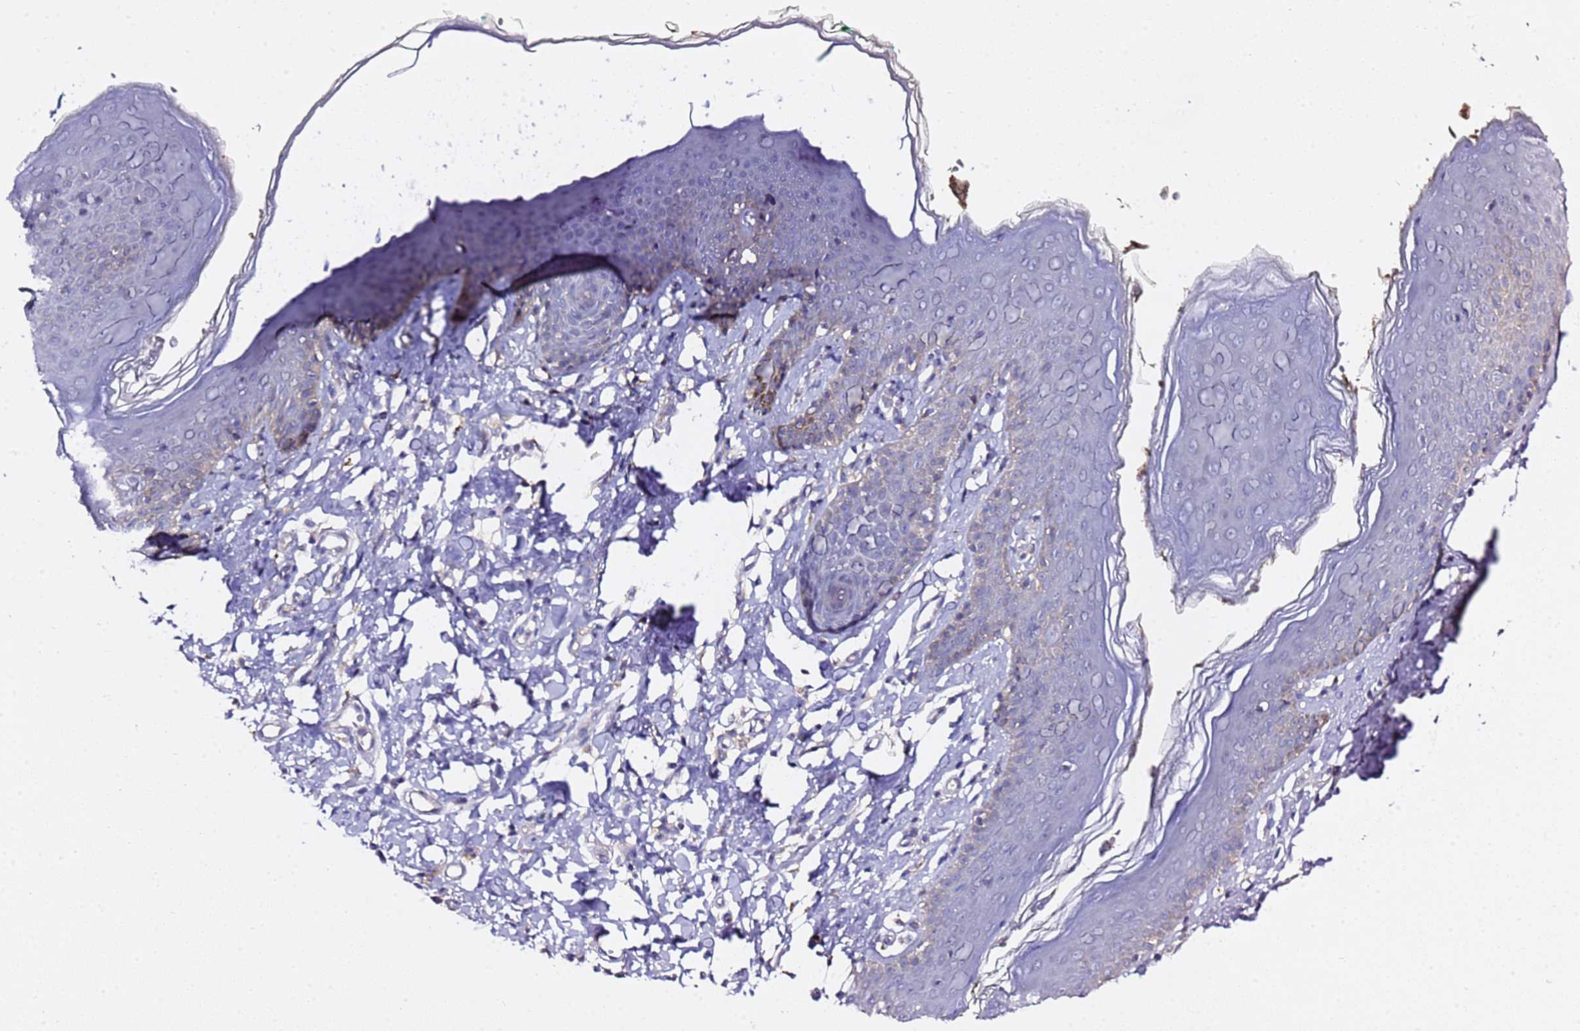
{"staining": {"intensity": "weak", "quantity": "<25%", "location": "cytoplasmic/membranous"}, "tissue": "skin", "cell_type": "Epidermal cells", "image_type": "normal", "snomed": [{"axis": "morphology", "description": "Normal tissue, NOS"}, {"axis": "topography", "description": "Vulva"}], "caption": "High power microscopy photomicrograph of an immunohistochemistry image of unremarkable skin, revealing no significant positivity in epidermal cells. (Stains: DAB (3,3'-diaminobenzidine) IHC with hematoxylin counter stain, Microscopy: brightfield microscopy at high magnification).", "gene": "ALG3", "patient": {"sex": "female", "age": 66}}